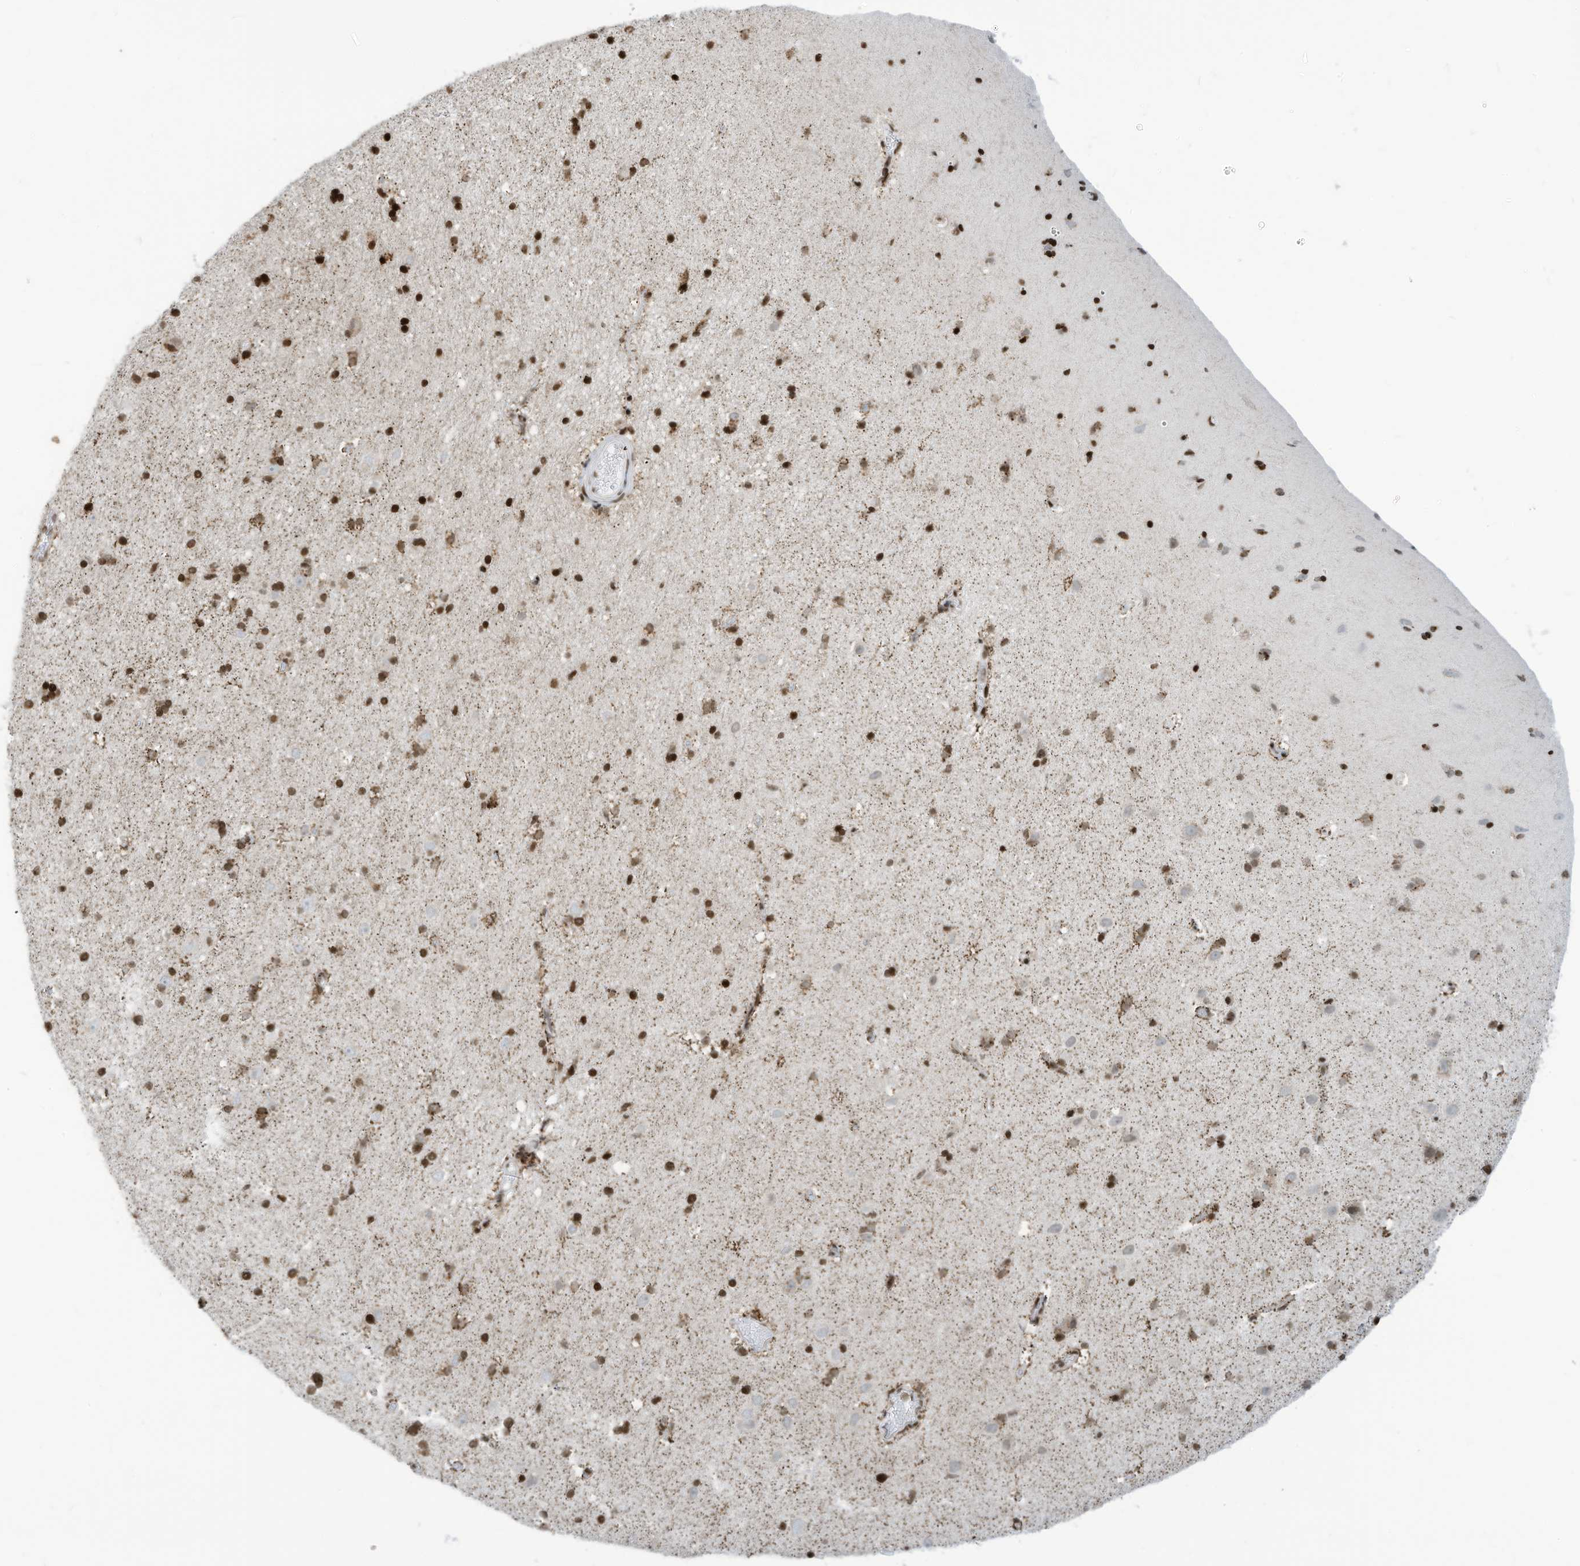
{"staining": {"intensity": "moderate", "quantity": "25%-75%", "location": "nuclear"}, "tissue": "cerebral cortex", "cell_type": "Endothelial cells", "image_type": "normal", "snomed": [{"axis": "morphology", "description": "Normal tissue, NOS"}, {"axis": "topography", "description": "Cerebral cortex"}], "caption": "Immunohistochemical staining of normal cerebral cortex exhibits 25%-75% levels of moderate nuclear protein staining in approximately 25%-75% of endothelial cells.", "gene": "ADI1", "patient": {"sex": "male", "age": 34}}